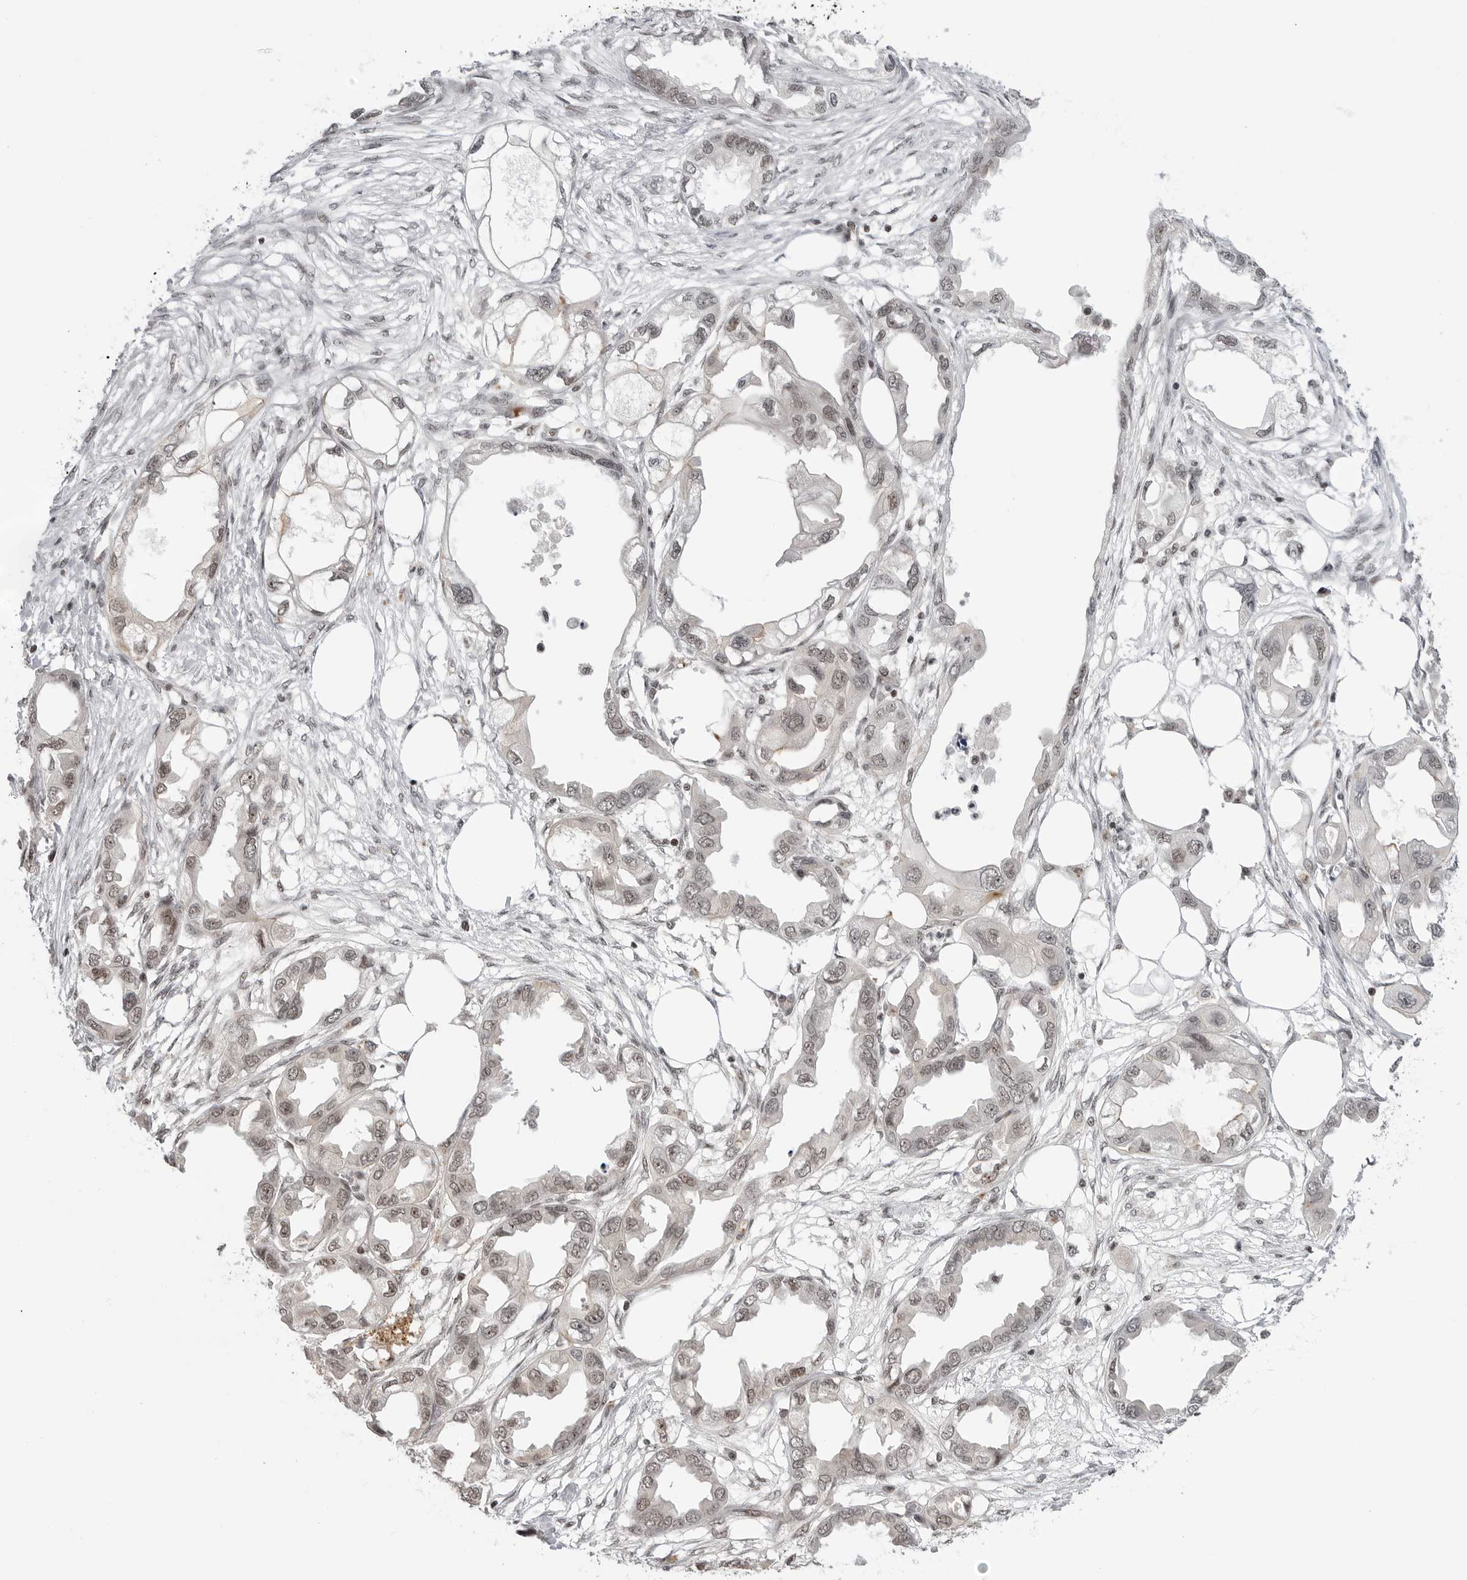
{"staining": {"intensity": "weak", "quantity": "25%-75%", "location": "nuclear"}, "tissue": "endometrial cancer", "cell_type": "Tumor cells", "image_type": "cancer", "snomed": [{"axis": "morphology", "description": "Adenocarcinoma, NOS"}, {"axis": "morphology", "description": "Adenocarcinoma, metastatic, NOS"}, {"axis": "topography", "description": "Adipose tissue"}, {"axis": "topography", "description": "Endometrium"}], "caption": "A low amount of weak nuclear positivity is present in approximately 25%-75% of tumor cells in endometrial cancer tissue.", "gene": "TRIM66", "patient": {"sex": "female", "age": 67}}